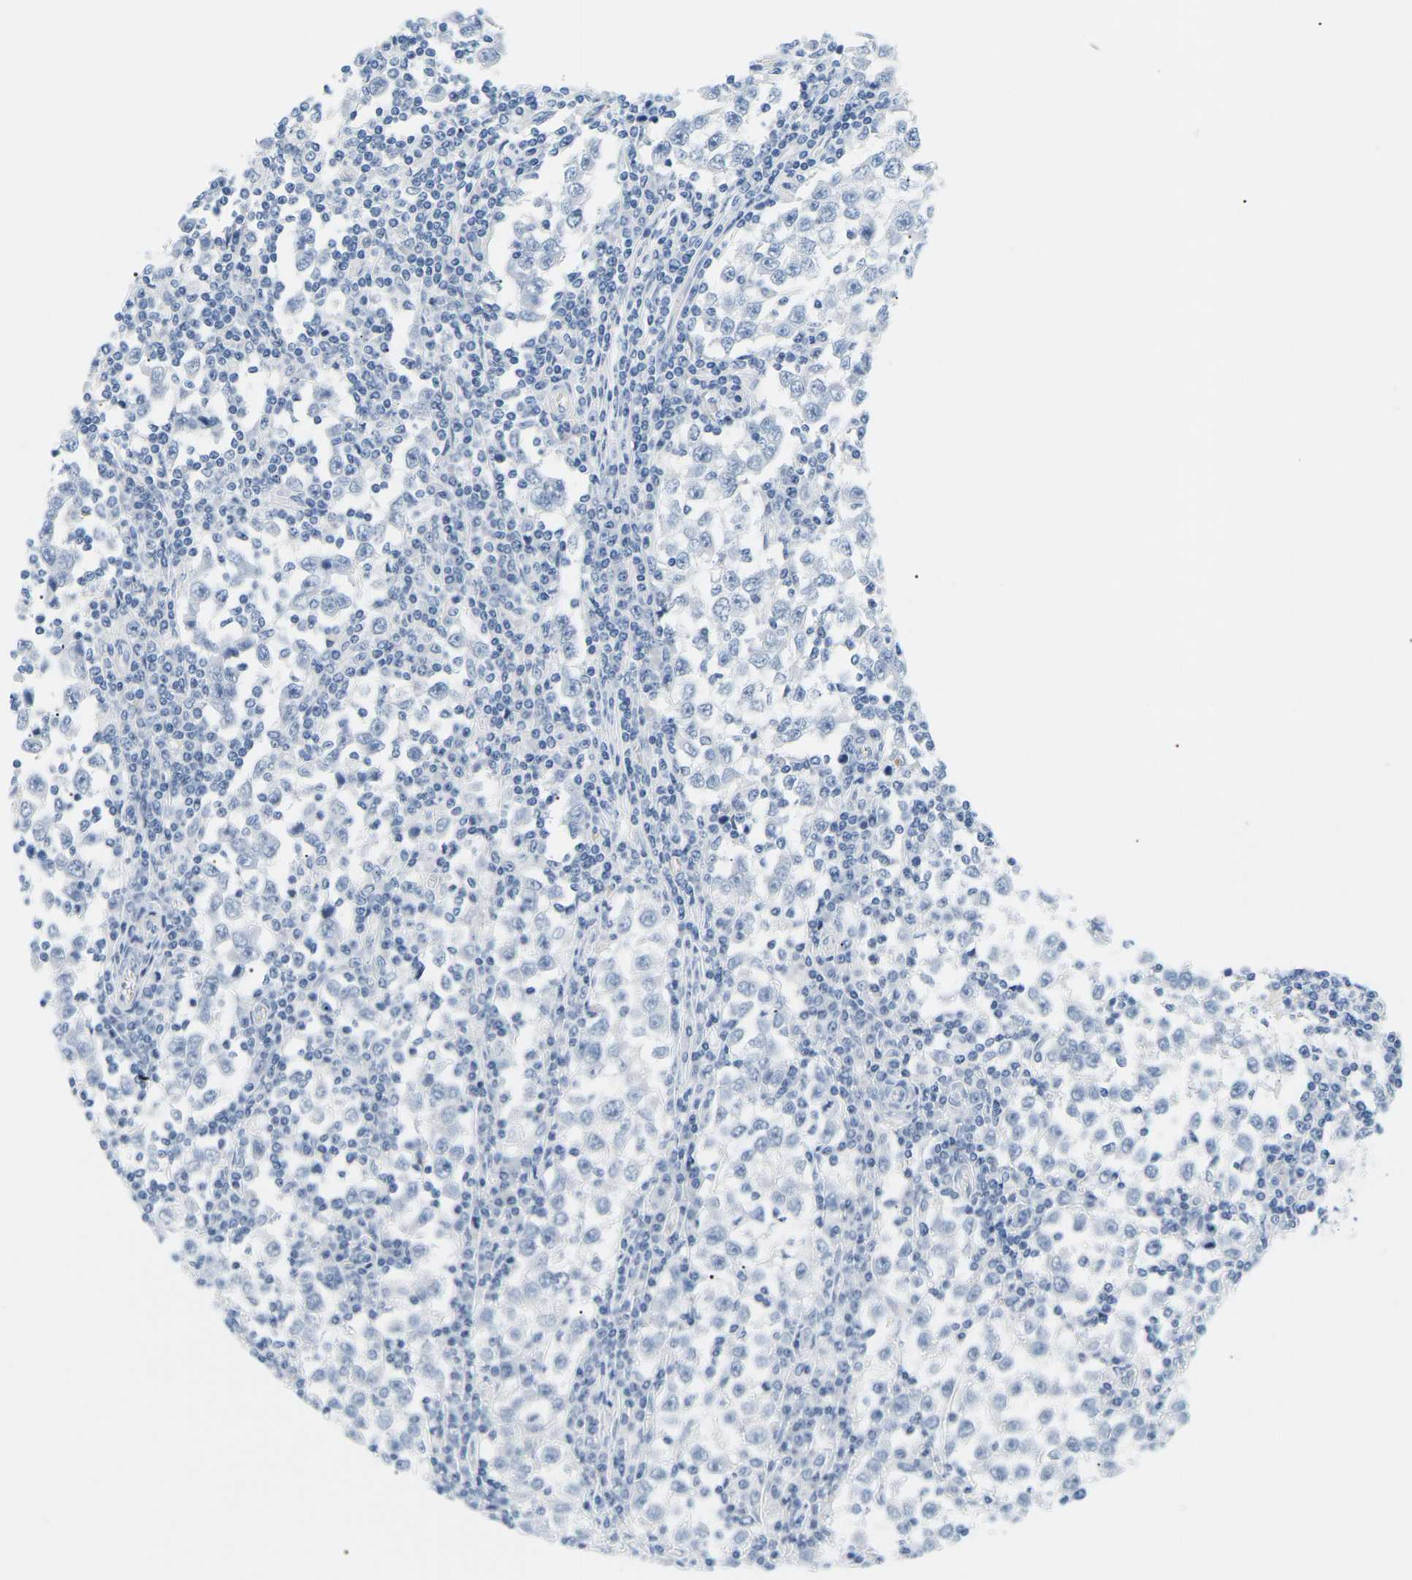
{"staining": {"intensity": "negative", "quantity": "none", "location": "none"}, "tissue": "testis cancer", "cell_type": "Tumor cells", "image_type": "cancer", "snomed": [{"axis": "morphology", "description": "Seminoma, NOS"}, {"axis": "topography", "description": "Testis"}], "caption": "IHC micrograph of neoplastic tissue: testis seminoma stained with DAB (3,3'-diaminobenzidine) shows no significant protein staining in tumor cells.", "gene": "APOB", "patient": {"sex": "male", "age": 65}}